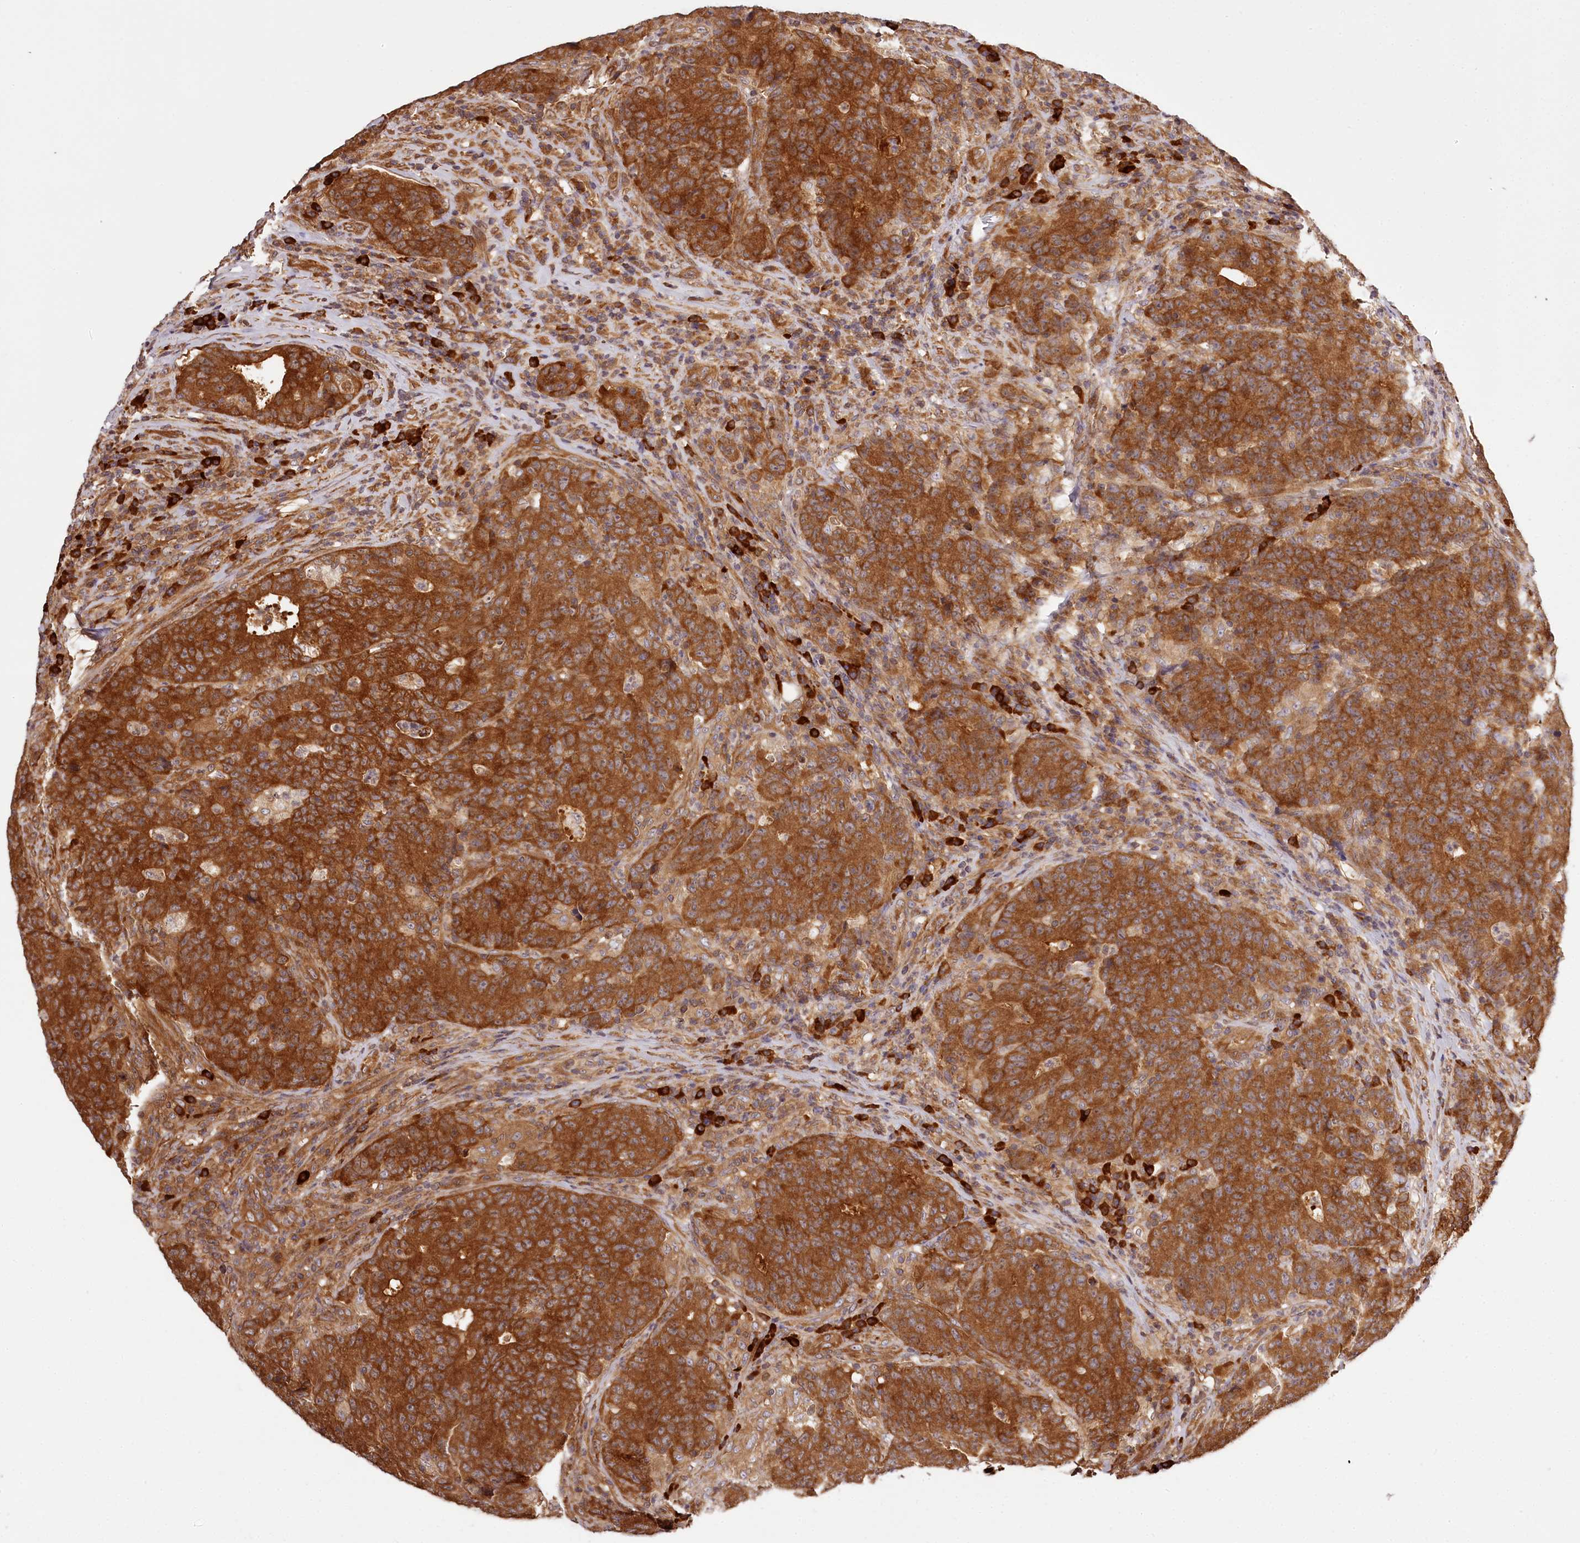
{"staining": {"intensity": "strong", "quantity": ">75%", "location": "cytoplasmic/membranous"}, "tissue": "colorectal cancer", "cell_type": "Tumor cells", "image_type": "cancer", "snomed": [{"axis": "morphology", "description": "Adenocarcinoma, NOS"}, {"axis": "topography", "description": "Colon"}], "caption": "An image showing strong cytoplasmic/membranous positivity in approximately >75% of tumor cells in colorectal adenocarcinoma, as visualized by brown immunohistochemical staining.", "gene": "TARS1", "patient": {"sex": "female", "age": 75}}